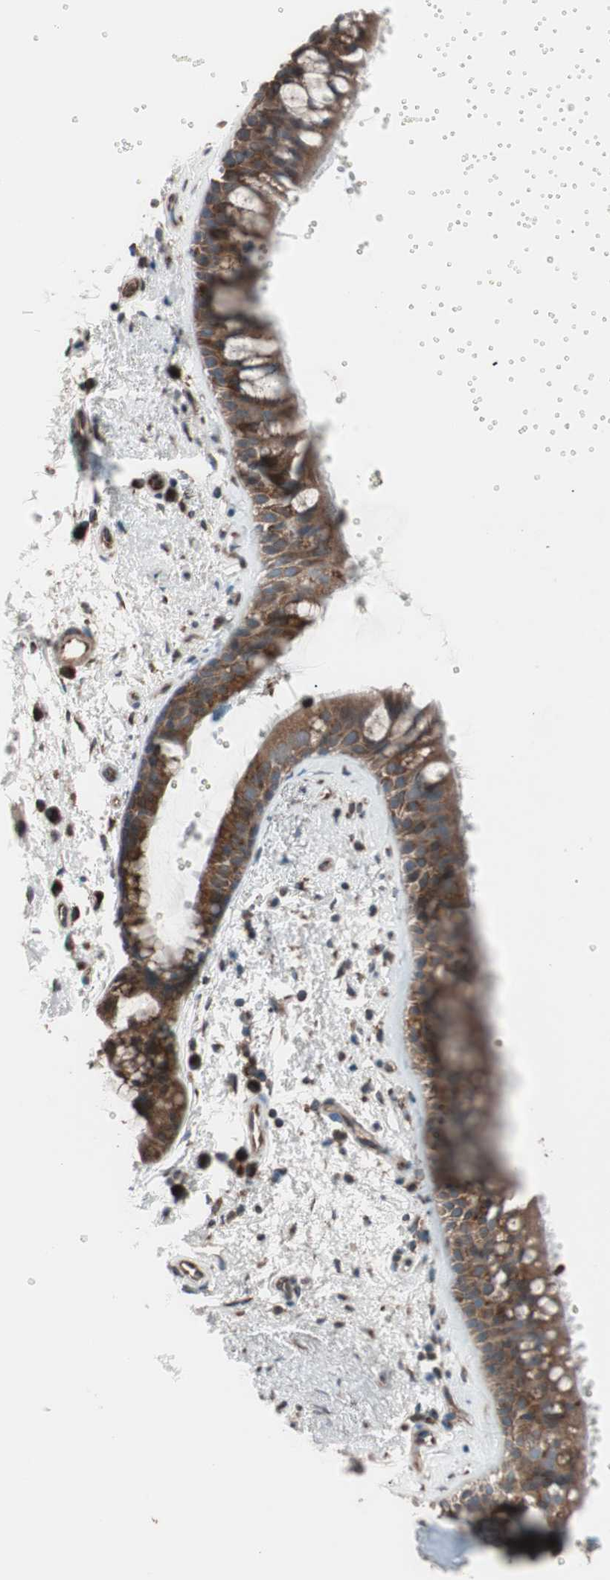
{"staining": {"intensity": "moderate", "quantity": ">75%", "location": "cytoplasmic/membranous"}, "tissue": "bronchus", "cell_type": "Respiratory epithelial cells", "image_type": "normal", "snomed": [{"axis": "morphology", "description": "Normal tissue, NOS"}, {"axis": "topography", "description": "Bronchus"}], "caption": "Immunohistochemical staining of normal bronchus displays >75% levels of moderate cytoplasmic/membranous protein expression in approximately >75% of respiratory epithelial cells. (Brightfield microscopy of DAB IHC at high magnification).", "gene": "SEC31A", "patient": {"sex": "female", "age": 54}}